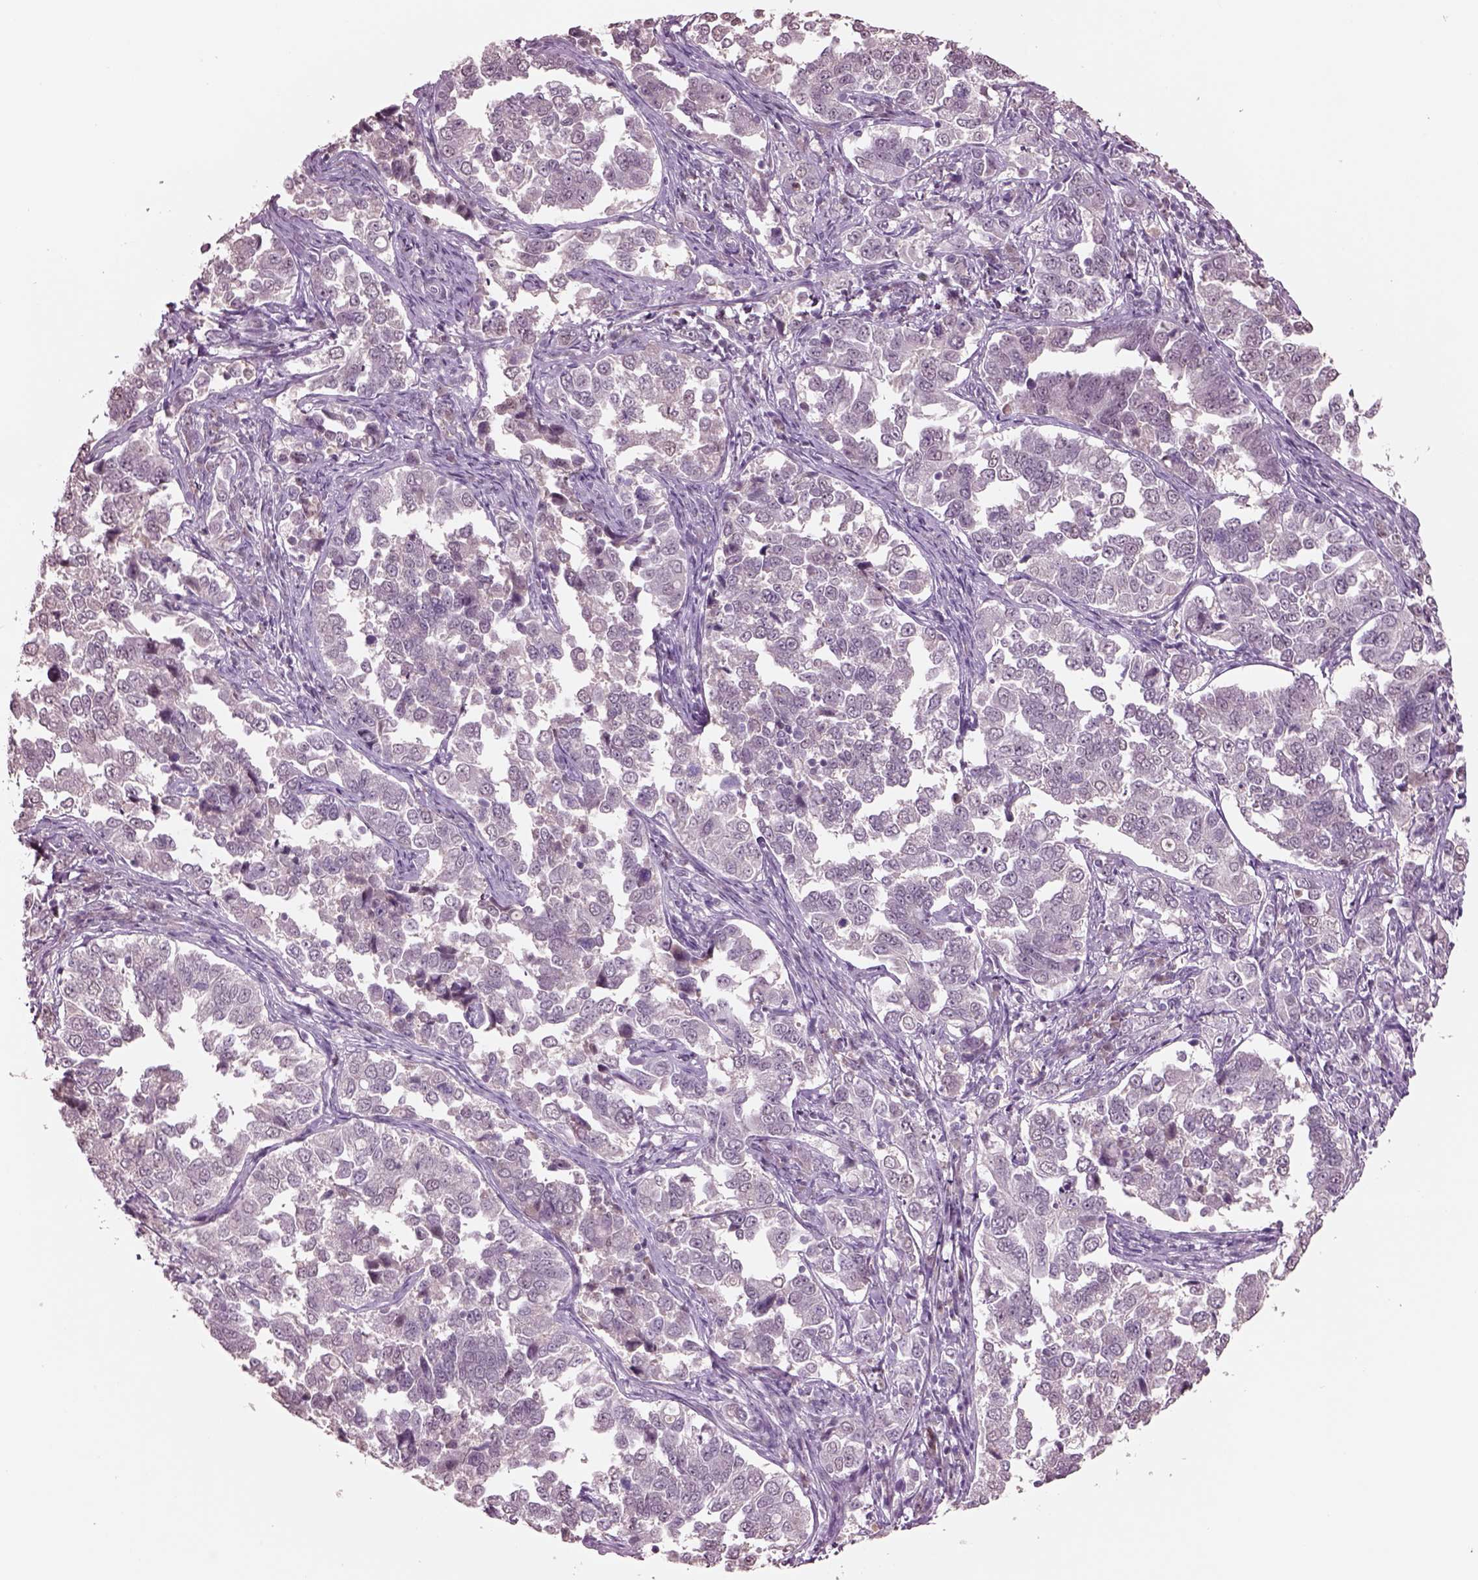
{"staining": {"intensity": "negative", "quantity": "none", "location": "none"}, "tissue": "endometrial cancer", "cell_type": "Tumor cells", "image_type": "cancer", "snomed": [{"axis": "morphology", "description": "Adenocarcinoma, NOS"}, {"axis": "topography", "description": "Endometrium"}], "caption": "The micrograph displays no staining of tumor cells in endometrial cancer (adenocarcinoma).", "gene": "SEPHS1", "patient": {"sex": "female", "age": 43}}